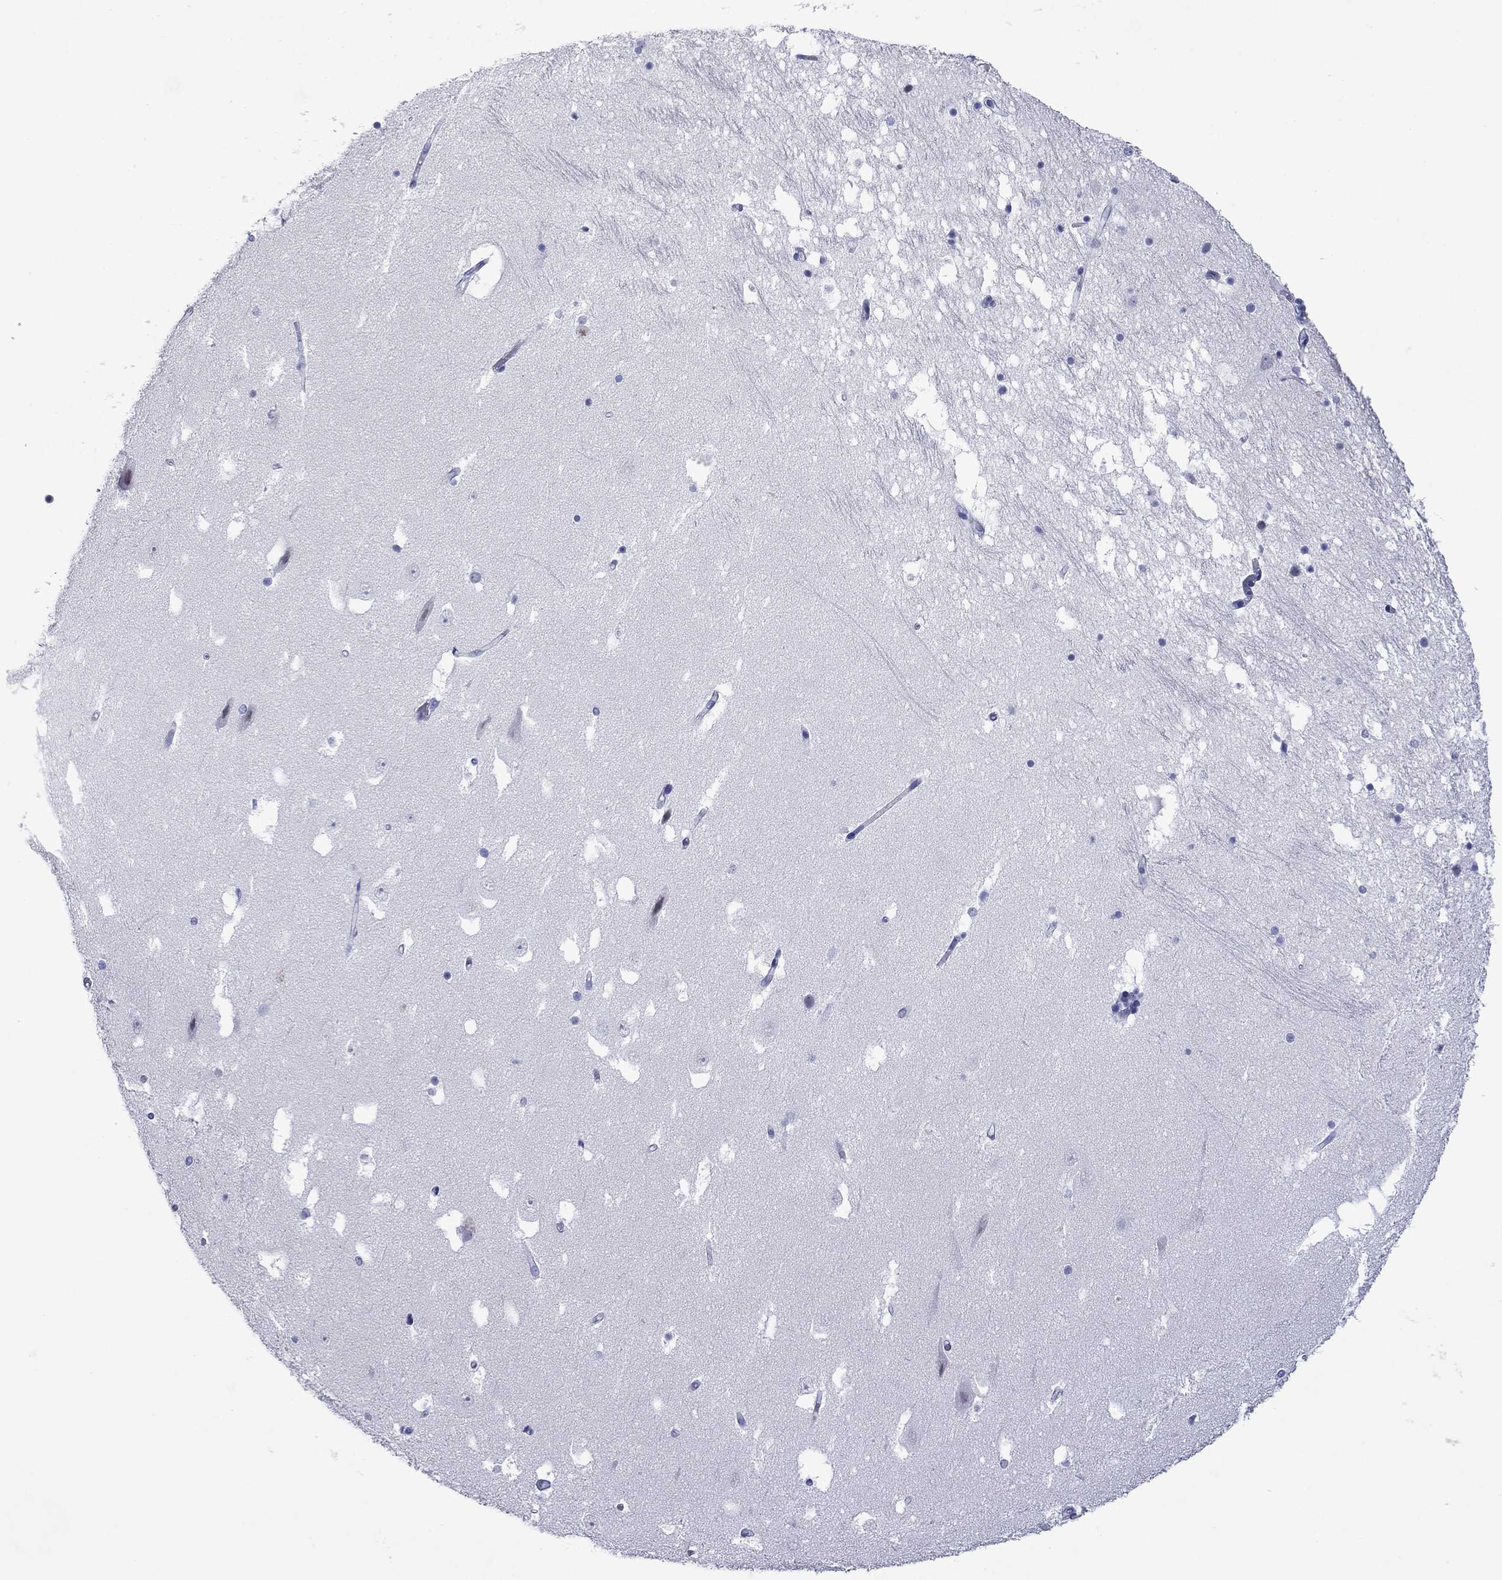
{"staining": {"intensity": "negative", "quantity": "none", "location": "none"}, "tissue": "hippocampus", "cell_type": "Glial cells", "image_type": "normal", "snomed": [{"axis": "morphology", "description": "Normal tissue, NOS"}, {"axis": "topography", "description": "Hippocampus"}], "caption": "IHC of normal hippocampus reveals no staining in glial cells. (Brightfield microscopy of DAB IHC at high magnification).", "gene": "PIWIL1", "patient": {"sex": "male", "age": 51}}